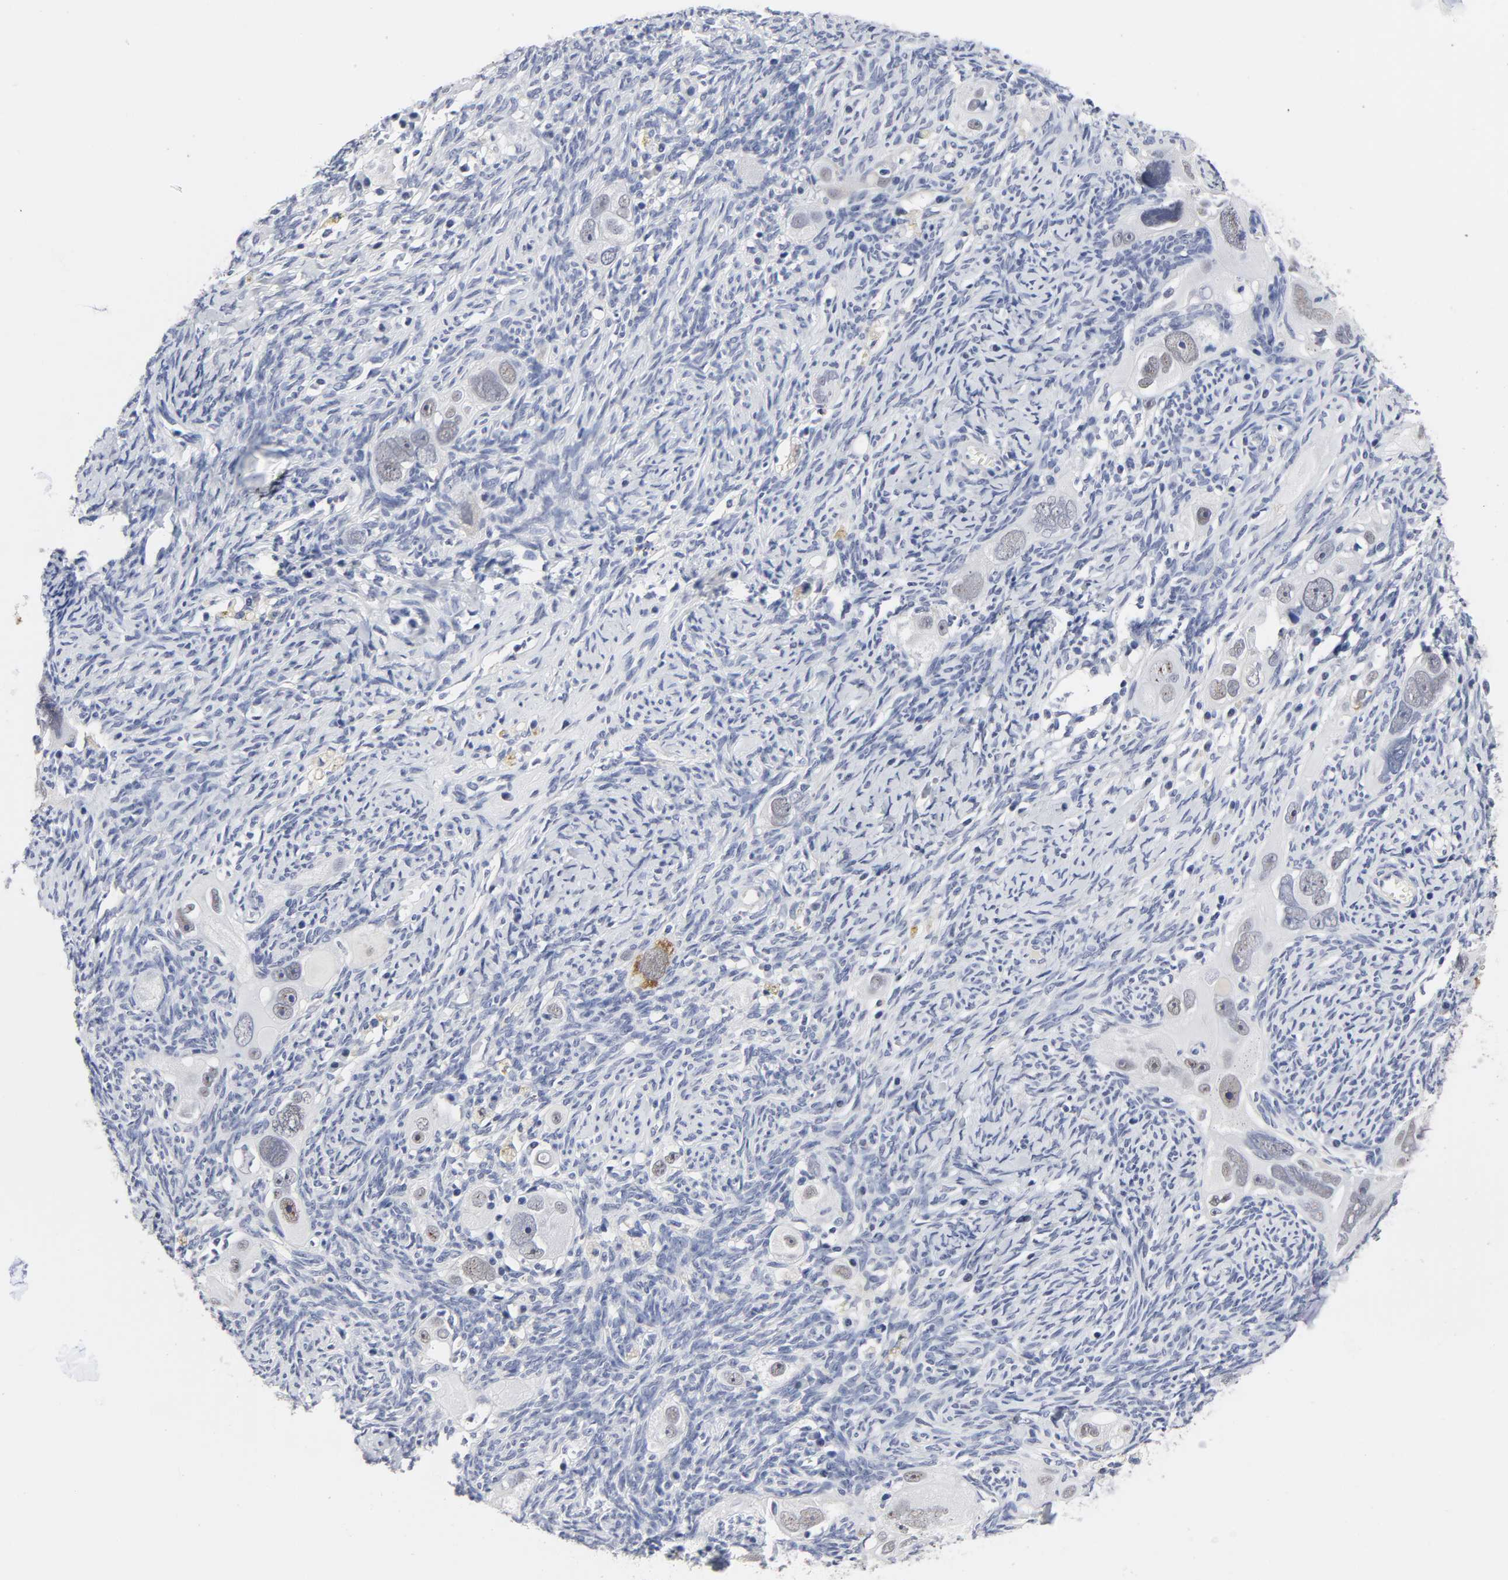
{"staining": {"intensity": "moderate", "quantity": "<25%", "location": "cytoplasmic/membranous"}, "tissue": "ovarian cancer", "cell_type": "Tumor cells", "image_type": "cancer", "snomed": [{"axis": "morphology", "description": "Normal tissue, NOS"}, {"axis": "morphology", "description": "Cystadenocarcinoma, serous, NOS"}, {"axis": "topography", "description": "Ovary"}], "caption": "Ovarian cancer (serous cystadenocarcinoma) stained with IHC exhibits moderate cytoplasmic/membranous positivity in about <25% of tumor cells.", "gene": "GRHL2", "patient": {"sex": "female", "age": 62}}